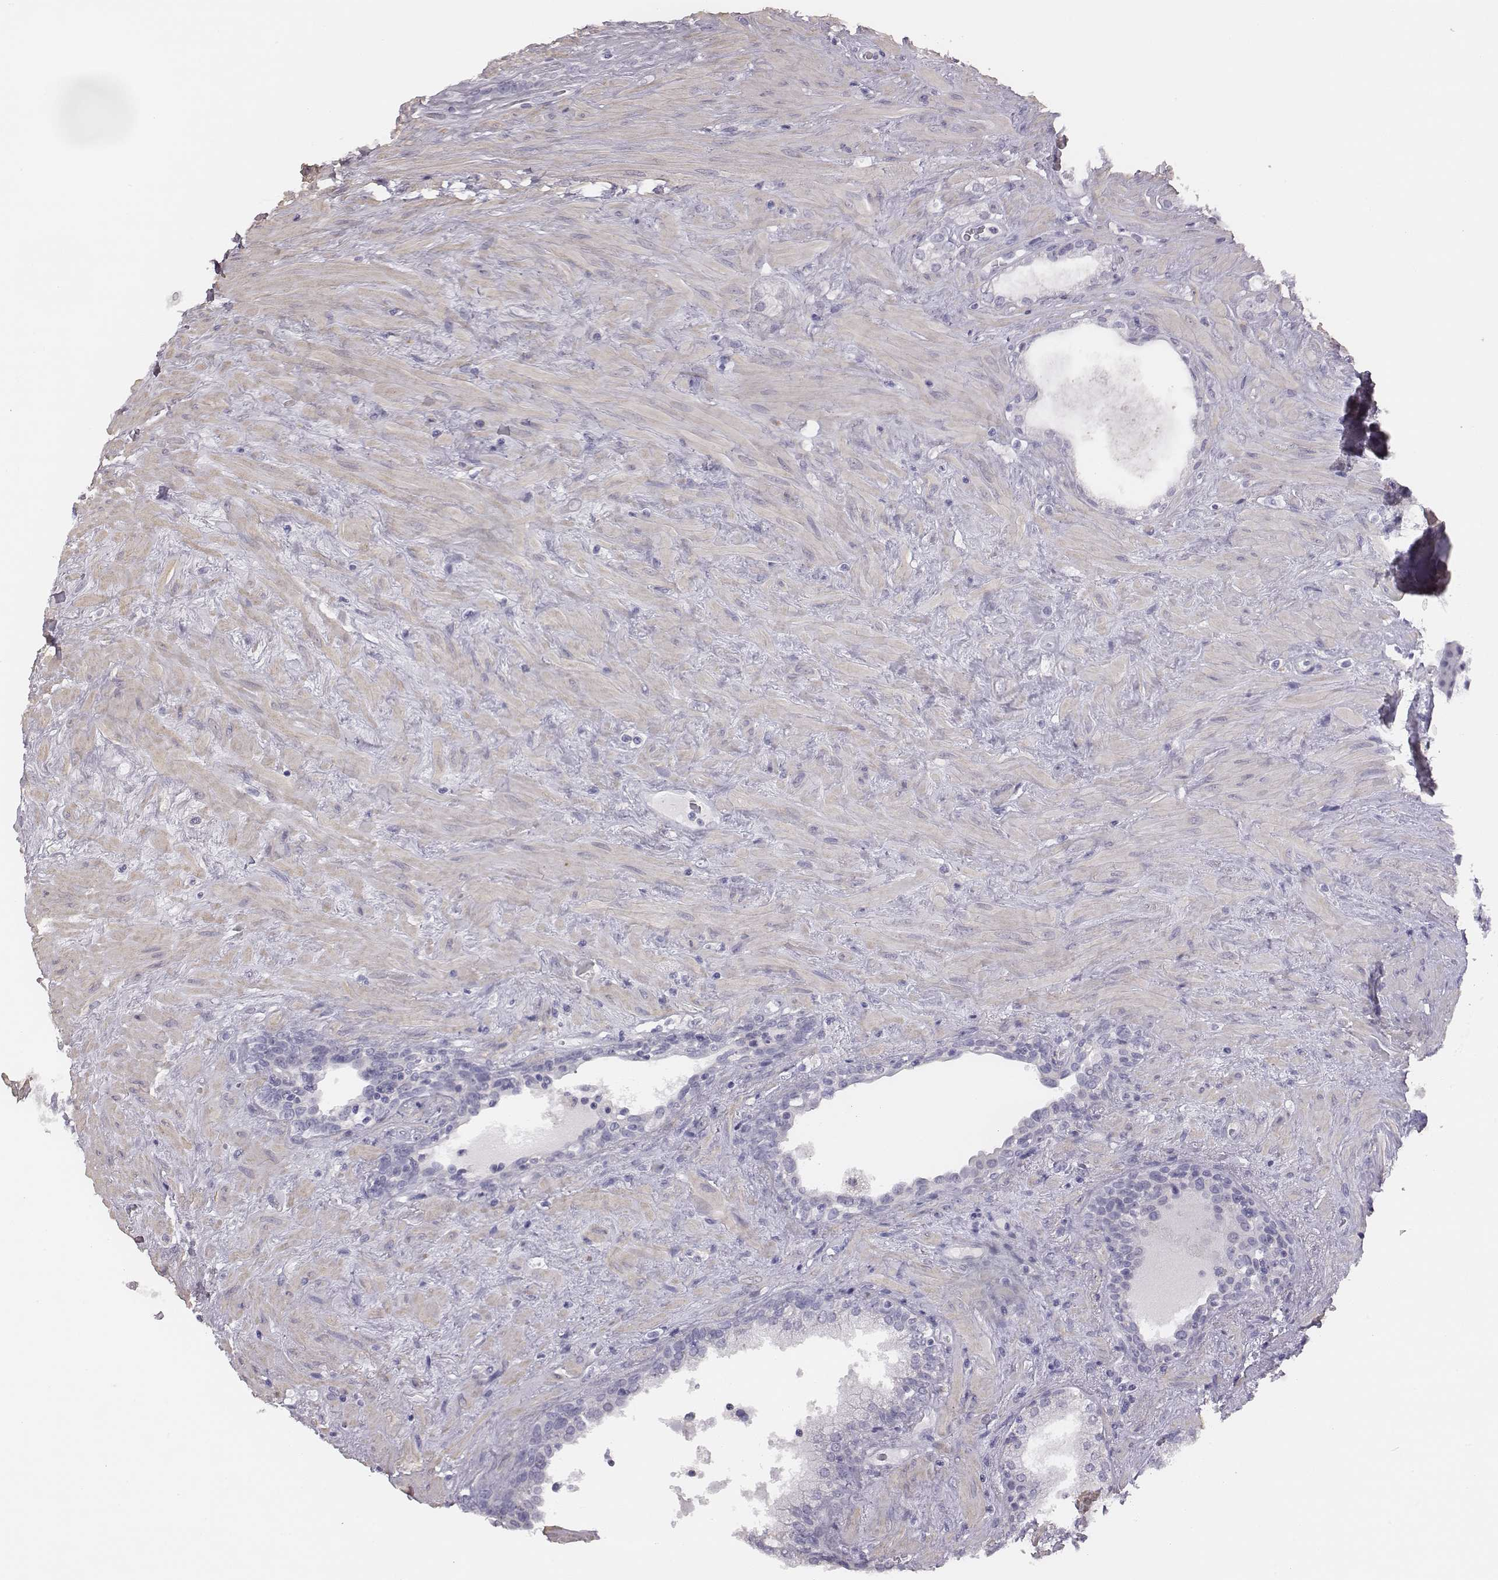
{"staining": {"intensity": "negative", "quantity": "none", "location": "none"}, "tissue": "prostate", "cell_type": "Glandular cells", "image_type": "normal", "snomed": [{"axis": "morphology", "description": "Normal tissue, NOS"}, {"axis": "topography", "description": "Prostate"}], "caption": "IHC of benign human prostate displays no staining in glandular cells. Brightfield microscopy of IHC stained with DAB (3,3'-diaminobenzidine) (brown) and hematoxylin (blue), captured at high magnification.", "gene": "ADAM7", "patient": {"sex": "male", "age": 63}}